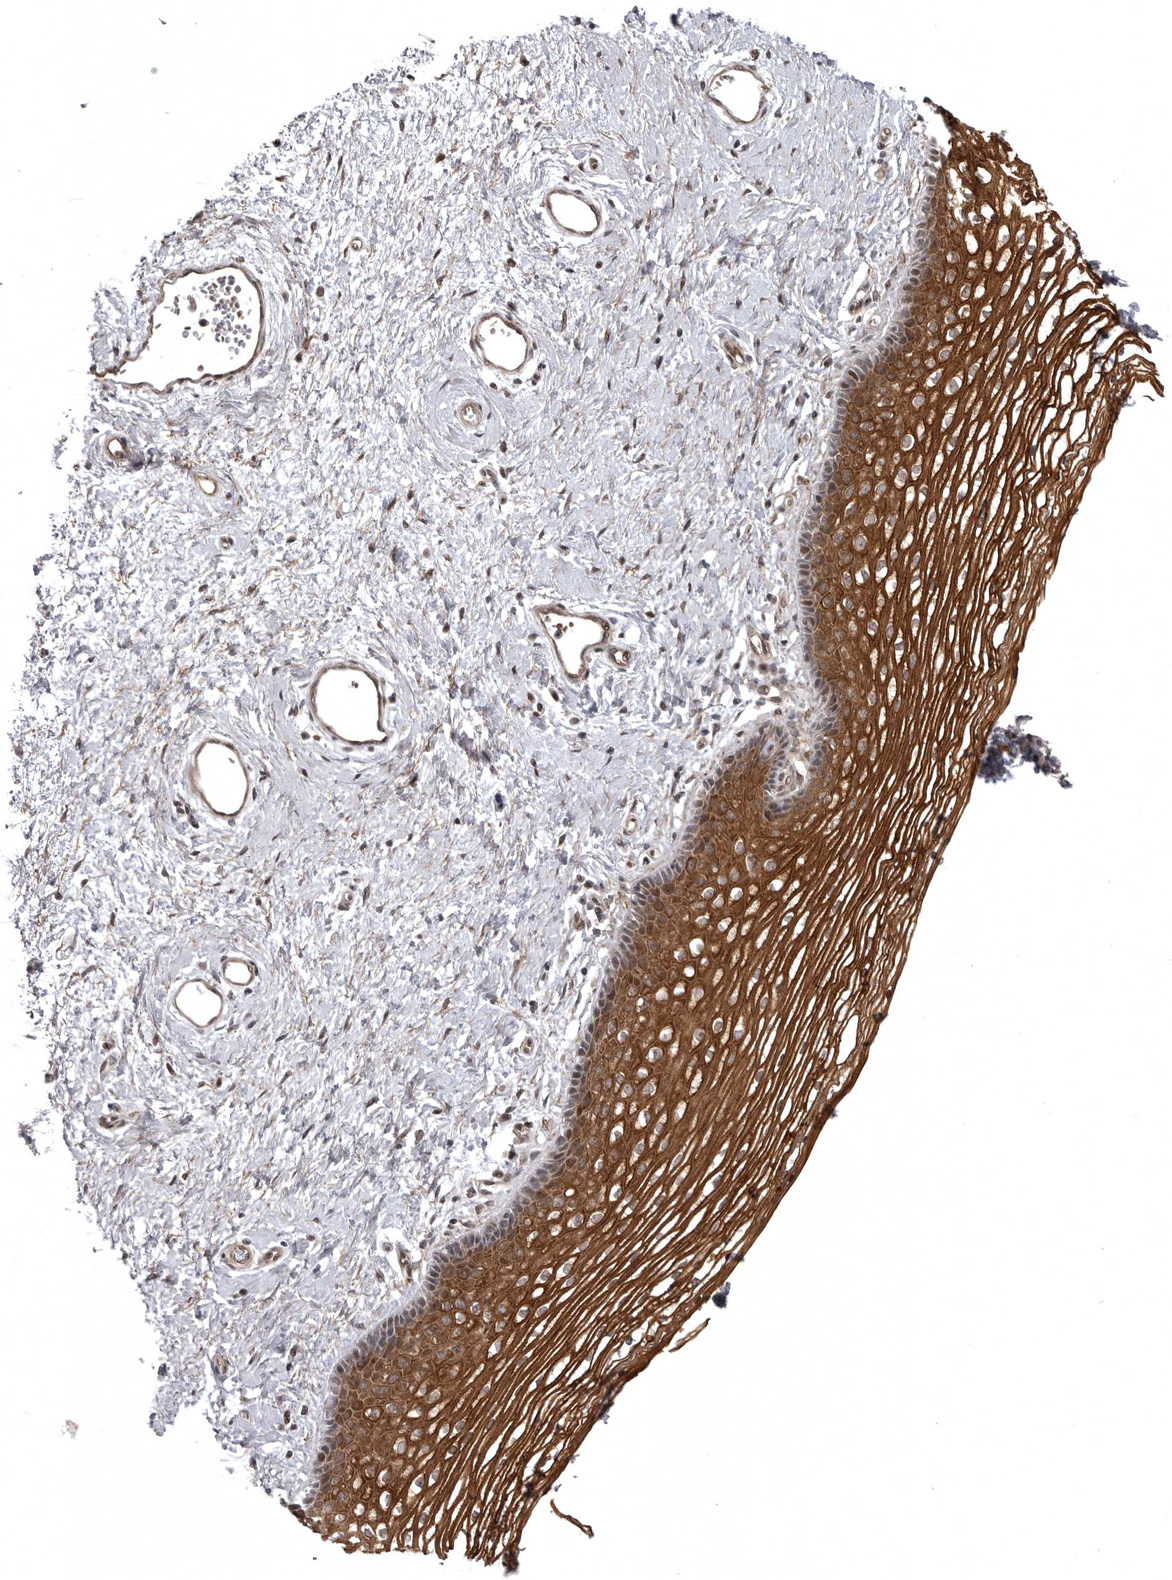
{"staining": {"intensity": "strong", "quantity": ">75%", "location": "cytoplasmic/membranous"}, "tissue": "vagina", "cell_type": "Squamous epithelial cells", "image_type": "normal", "snomed": [{"axis": "morphology", "description": "Normal tissue, NOS"}, {"axis": "topography", "description": "Vagina"}], "caption": "Immunohistochemistry (IHC) (DAB) staining of normal vagina exhibits strong cytoplasmic/membranous protein expression in about >75% of squamous epithelial cells.", "gene": "SNX16", "patient": {"sex": "female", "age": 46}}